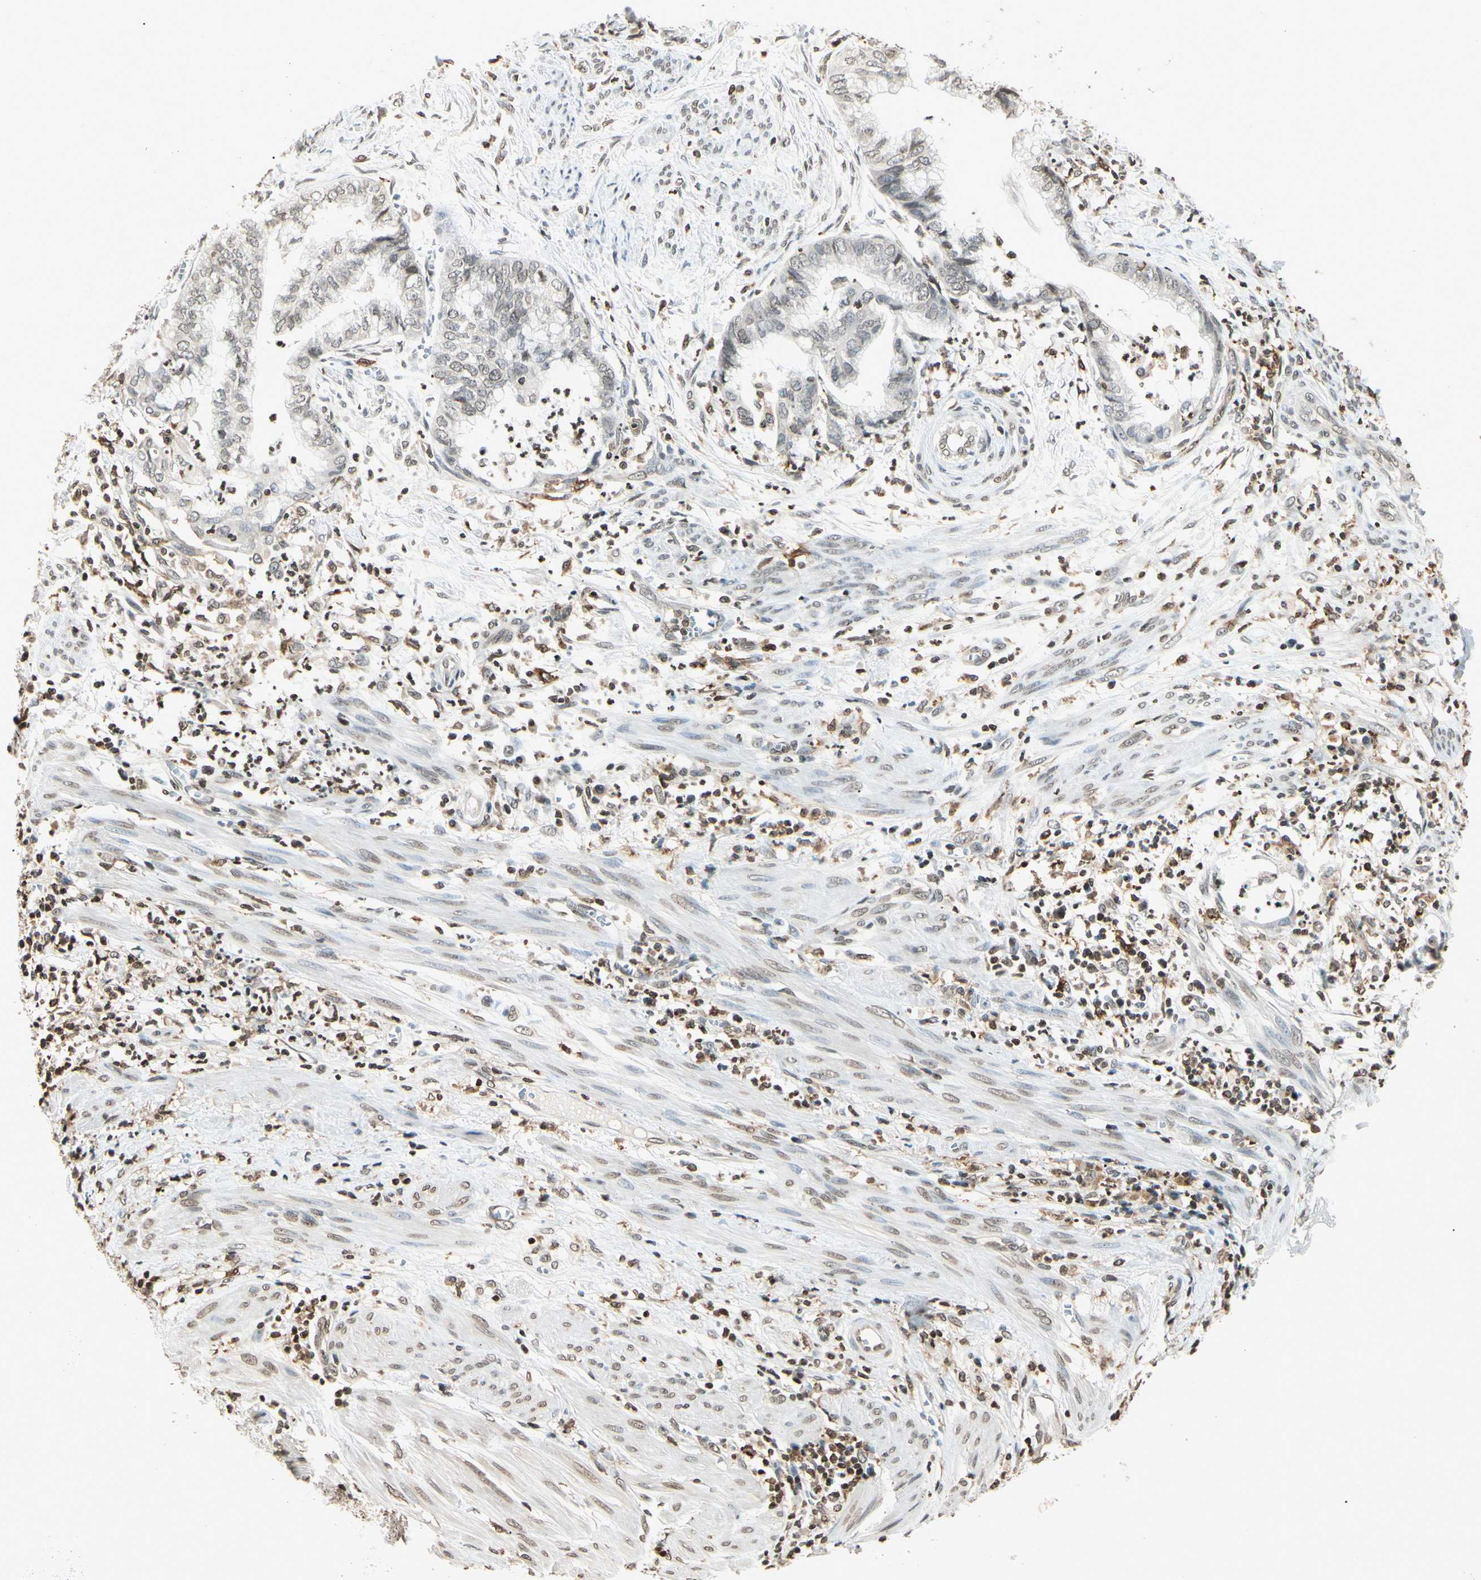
{"staining": {"intensity": "weak", "quantity": "<25%", "location": "nuclear"}, "tissue": "endometrial cancer", "cell_type": "Tumor cells", "image_type": "cancer", "snomed": [{"axis": "morphology", "description": "Necrosis, NOS"}, {"axis": "morphology", "description": "Adenocarcinoma, NOS"}, {"axis": "topography", "description": "Endometrium"}], "caption": "Protein analysis of endometrial adenocarcinoma shows no significant positivity in tumor cells.", "gene": "FER", "patient": {"sex": "female", "age": 79}}